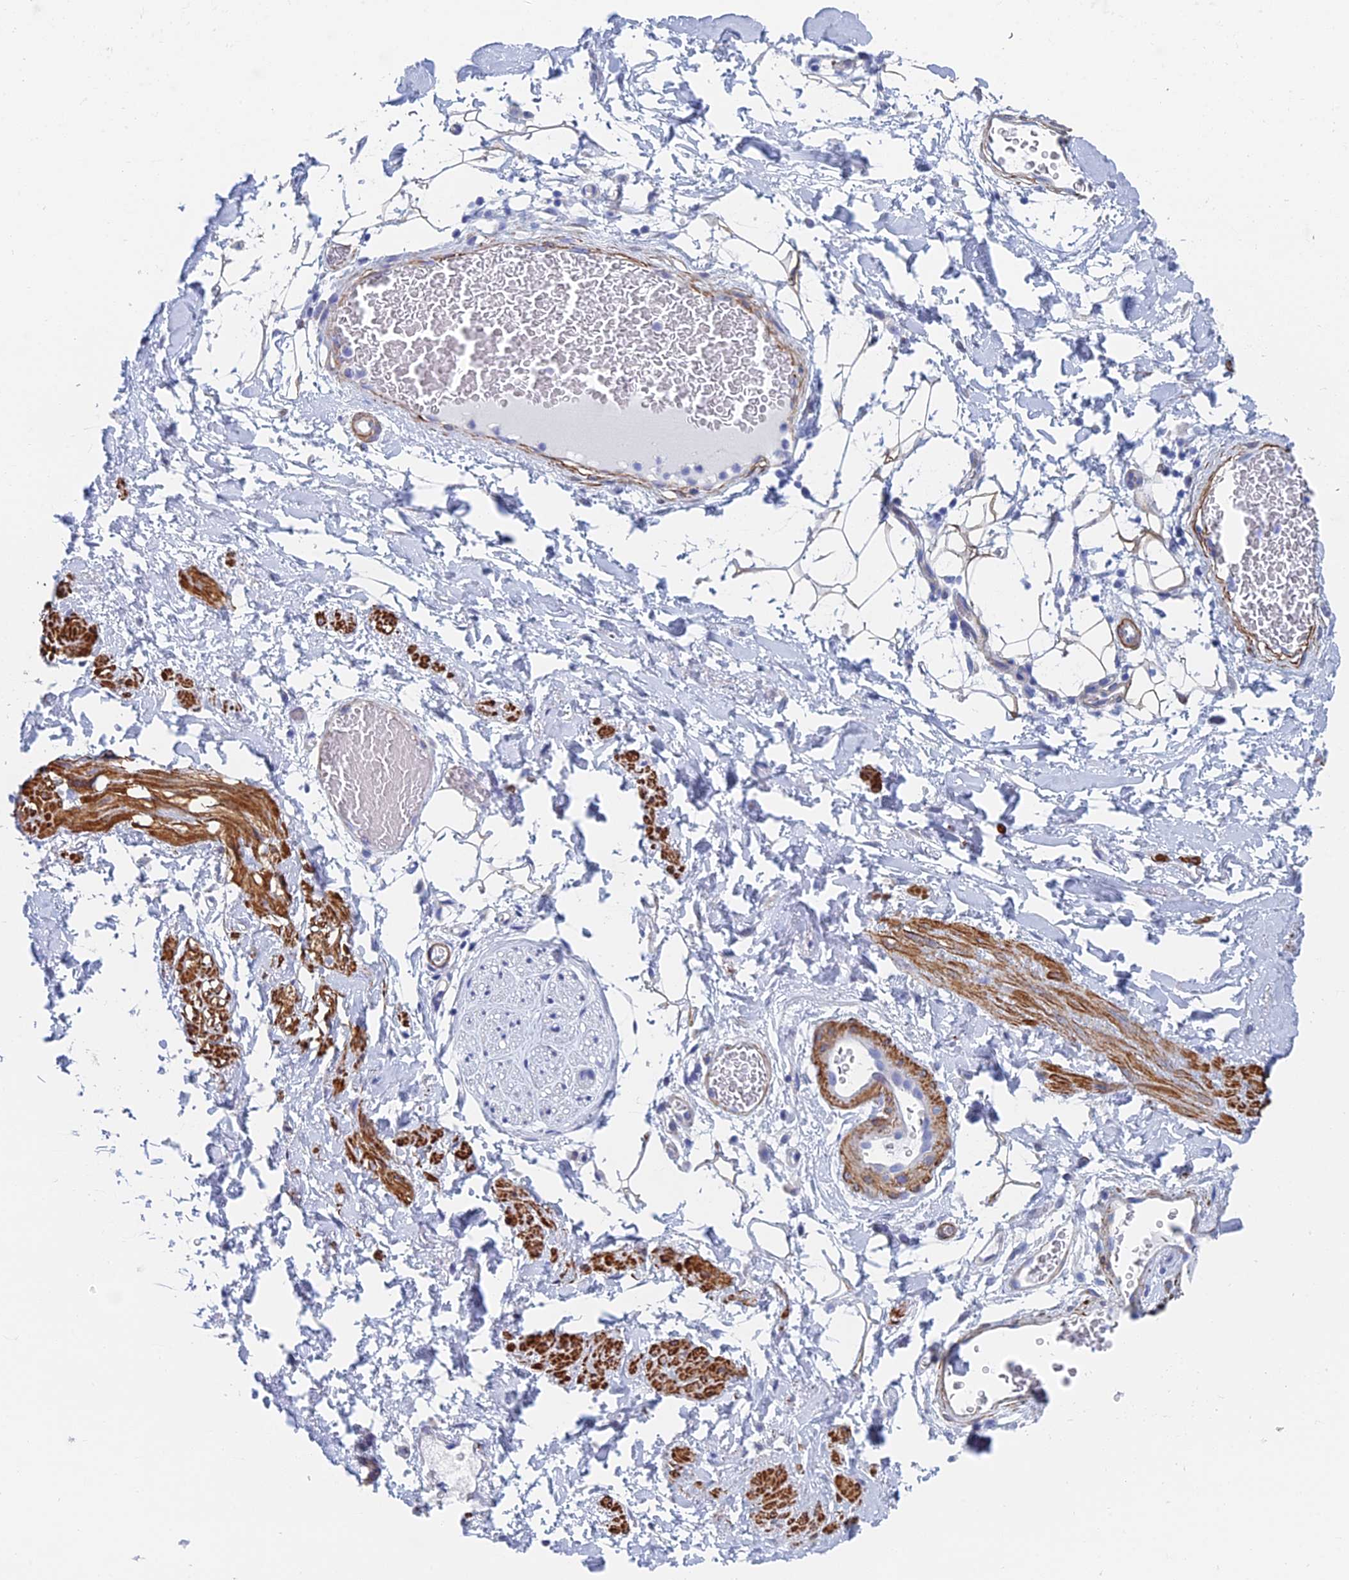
{"staining": {"intensity": "negative", "quantity": "none", "location": "none"}, "tissue": "adipose tissue", "cell_type": "Adipocytes", "image_type": "normal", "snomed": [{"axis": "morphology", "description": "Normal tissue, NOS"}, {"axis": "morphology", "description": "Adenocarcinoma, NOS"}, {"axis": "topography", "description": "Rectum"}, {"axis": "topography", "description": "Vagina"}, {"axis": "topography", "description": "Peripheral nerve tissue"}], "caption": "An image of human adipose tissue is negative for staining in adipocytes. Nuclei are stained in blue.", "gene": "KCNK18", "patient": {"sex": "female", "age": 71}}